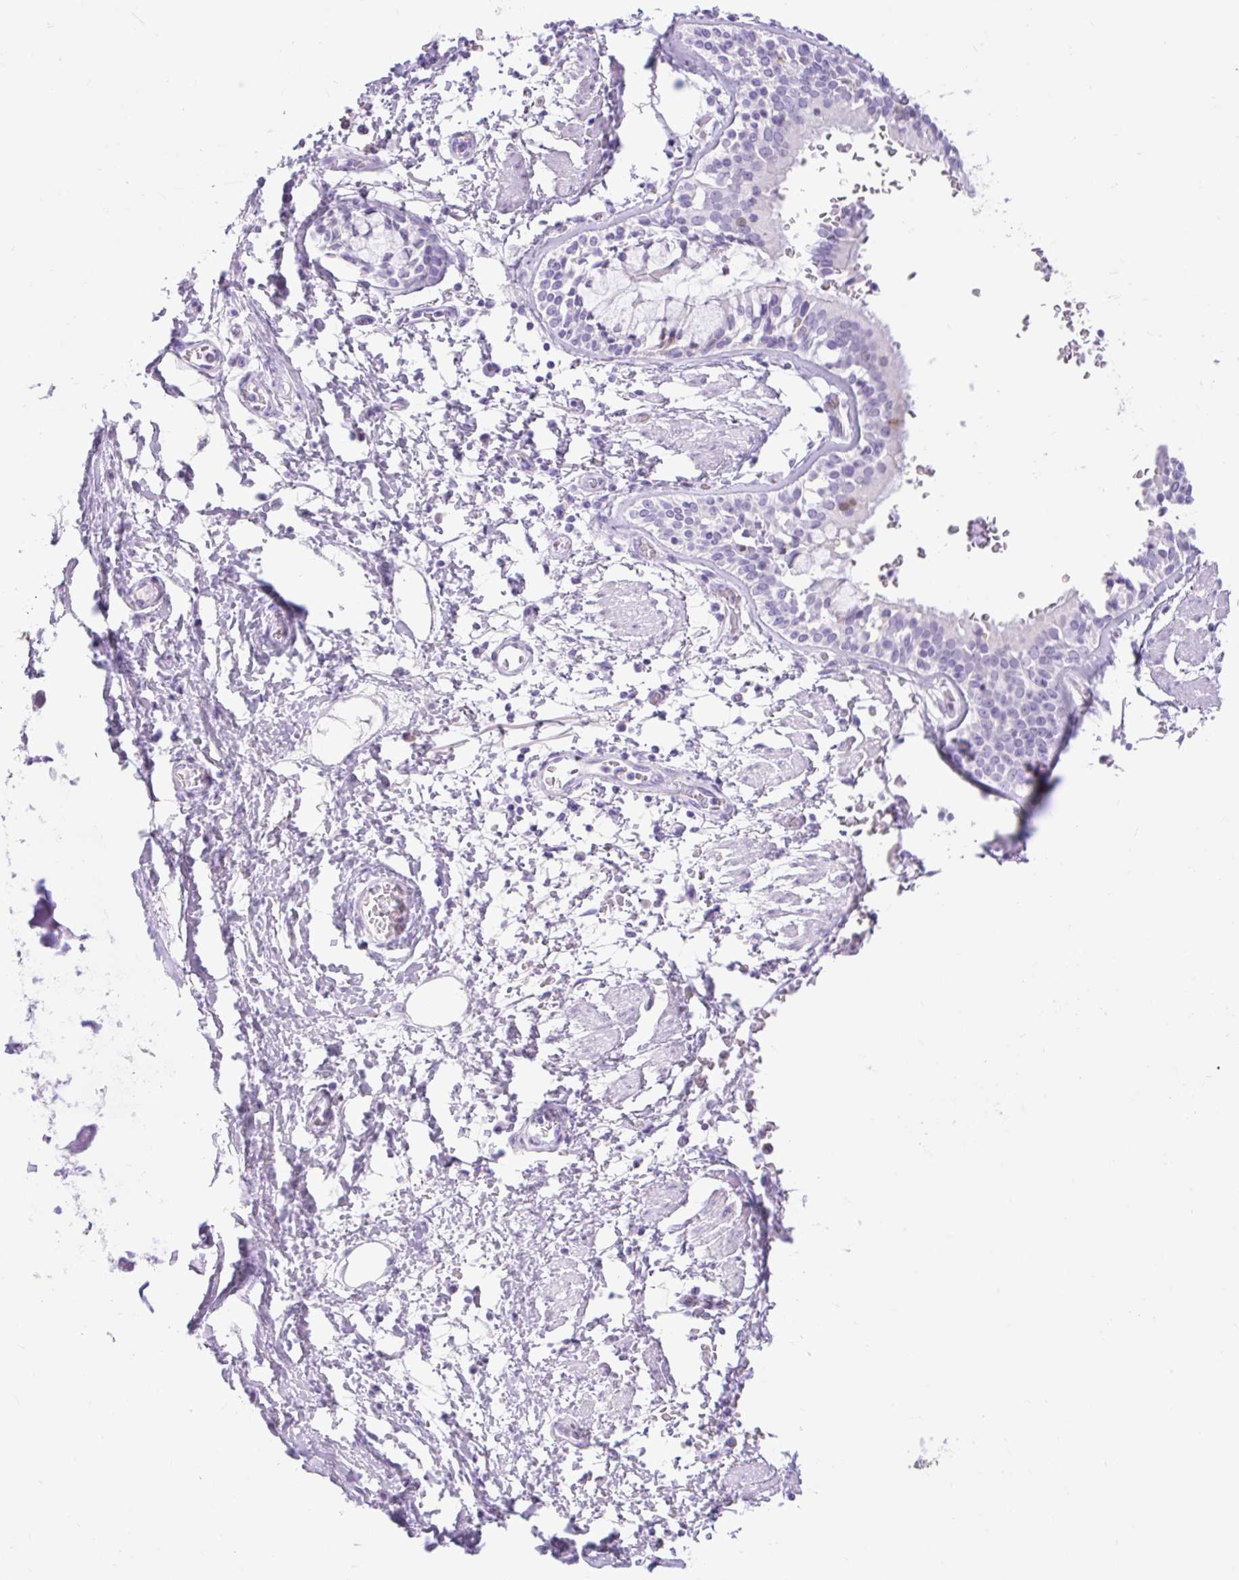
{"staining": {"intensity": "negative", "quantity": "none", "location": "none"}, "tissue": "adipose tissue", "cell_type": "Adipocytes", "image_type": "normal", "snomed": [{"axis": "morphology", "description": "Normal tissue, NOS"}, {"axis": "morphology", "description": "Degeneration, NOS"}, {"axis": "topography", "description": "Cartilage tissue"}, {"axis": "topography", "description": "Lung"}], "caption": "A photomicrograph of human adipose tissue is negative for staining in adipocytes. (Stains: DAB (3,3'-diaminobenzidine) immunohistochemistry with hematoxylin counter stain, Microscopy: brightfield microscopy at high magnification).", "gene": "SLC25A40", "patient": {"sex": "female", "age": 61}}